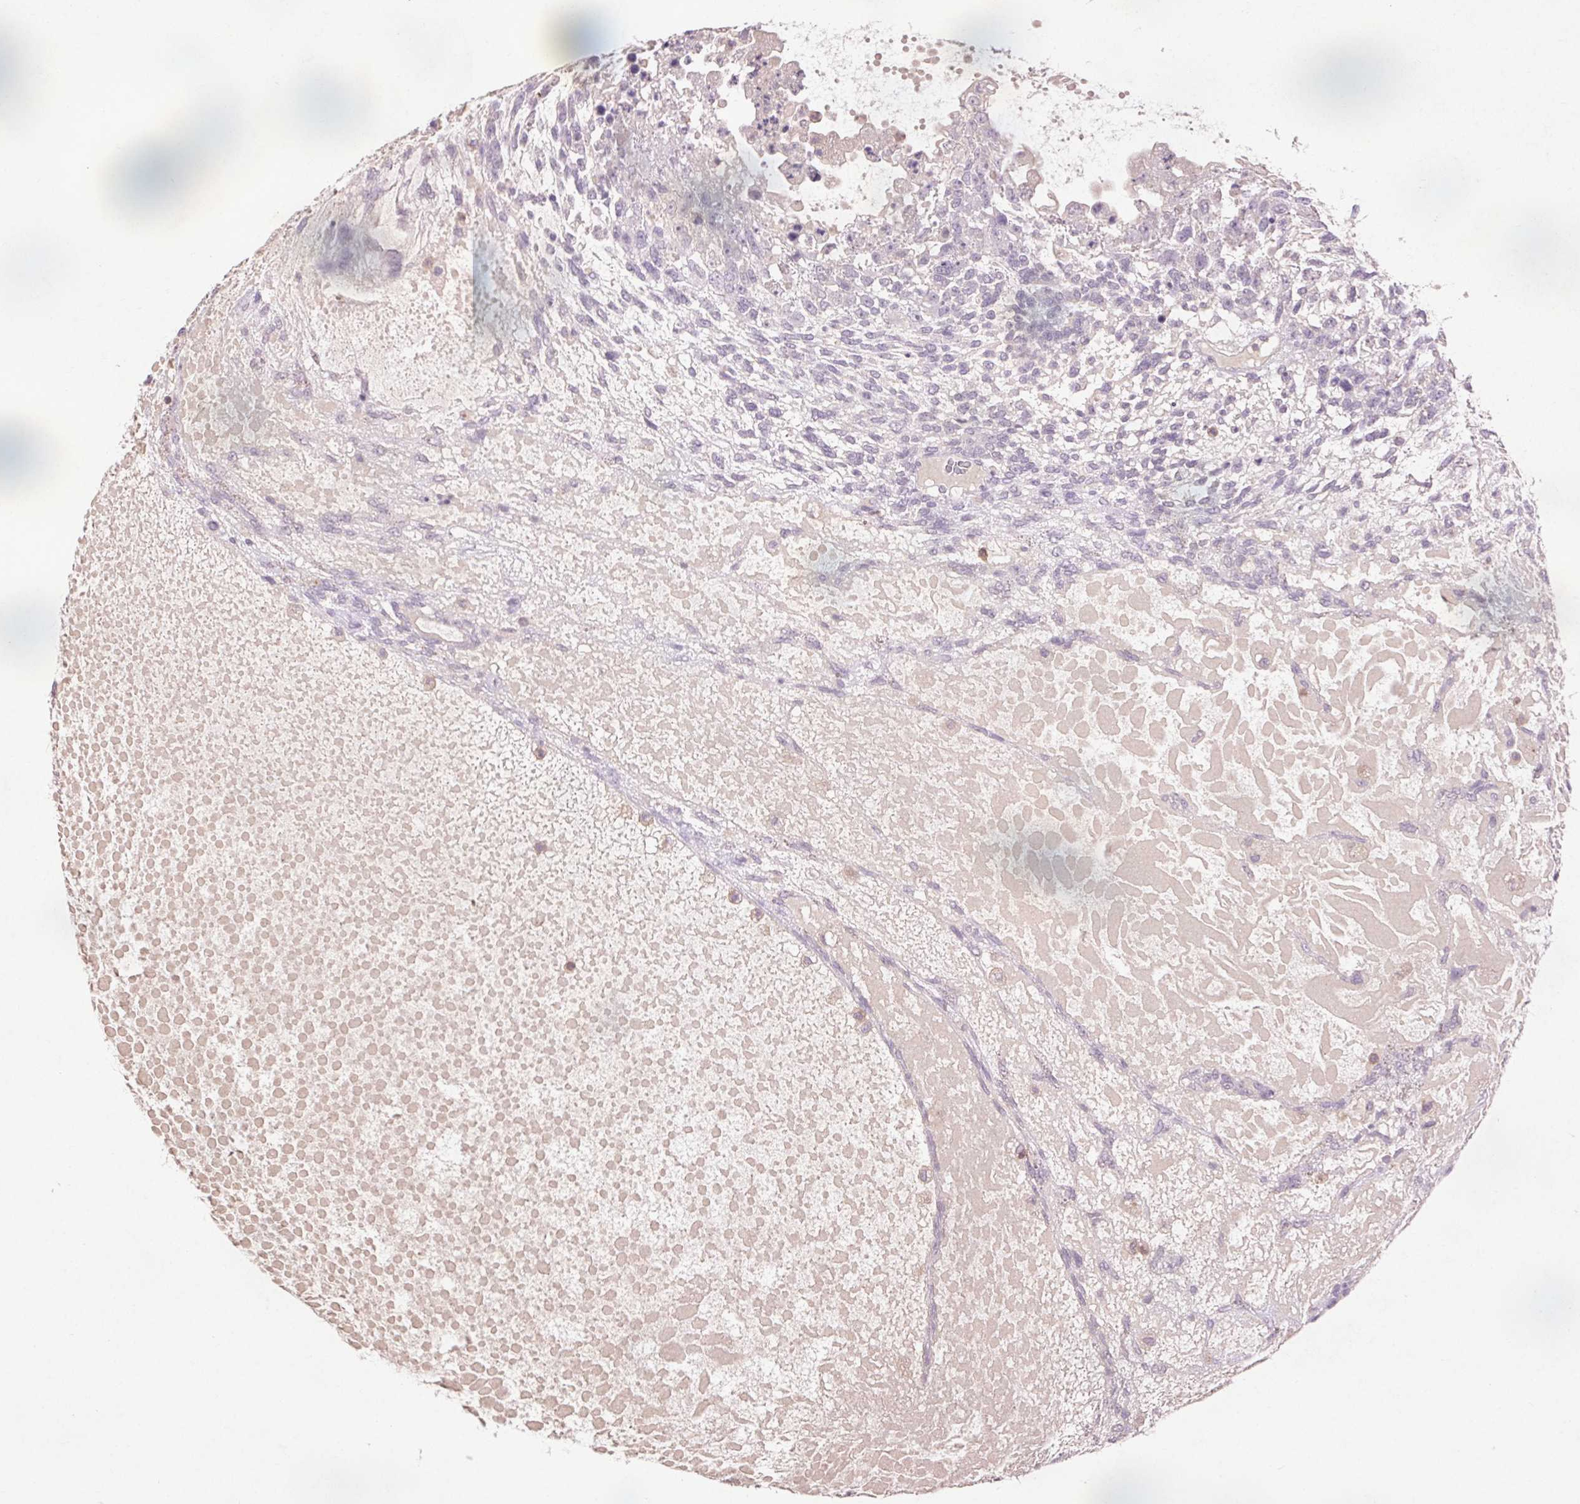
{"staining": {"intensity": "negative", "quantity": "none", "location": "none"}, "tissue": "testis cancer", "cell_type": "Tumor cells", "image_type": "cancer", "snomed": [{"axis": "morphology", "description": "Carcinoma, Embryonal, NOS"}, {"axis": "topography", "description": "Testis"}], "caption": "Micrograph shows no significant protein staining in tumor cells of testis cancer.", "gene": "FNDC7", "patient": {"sex": "male", "age": 23}}